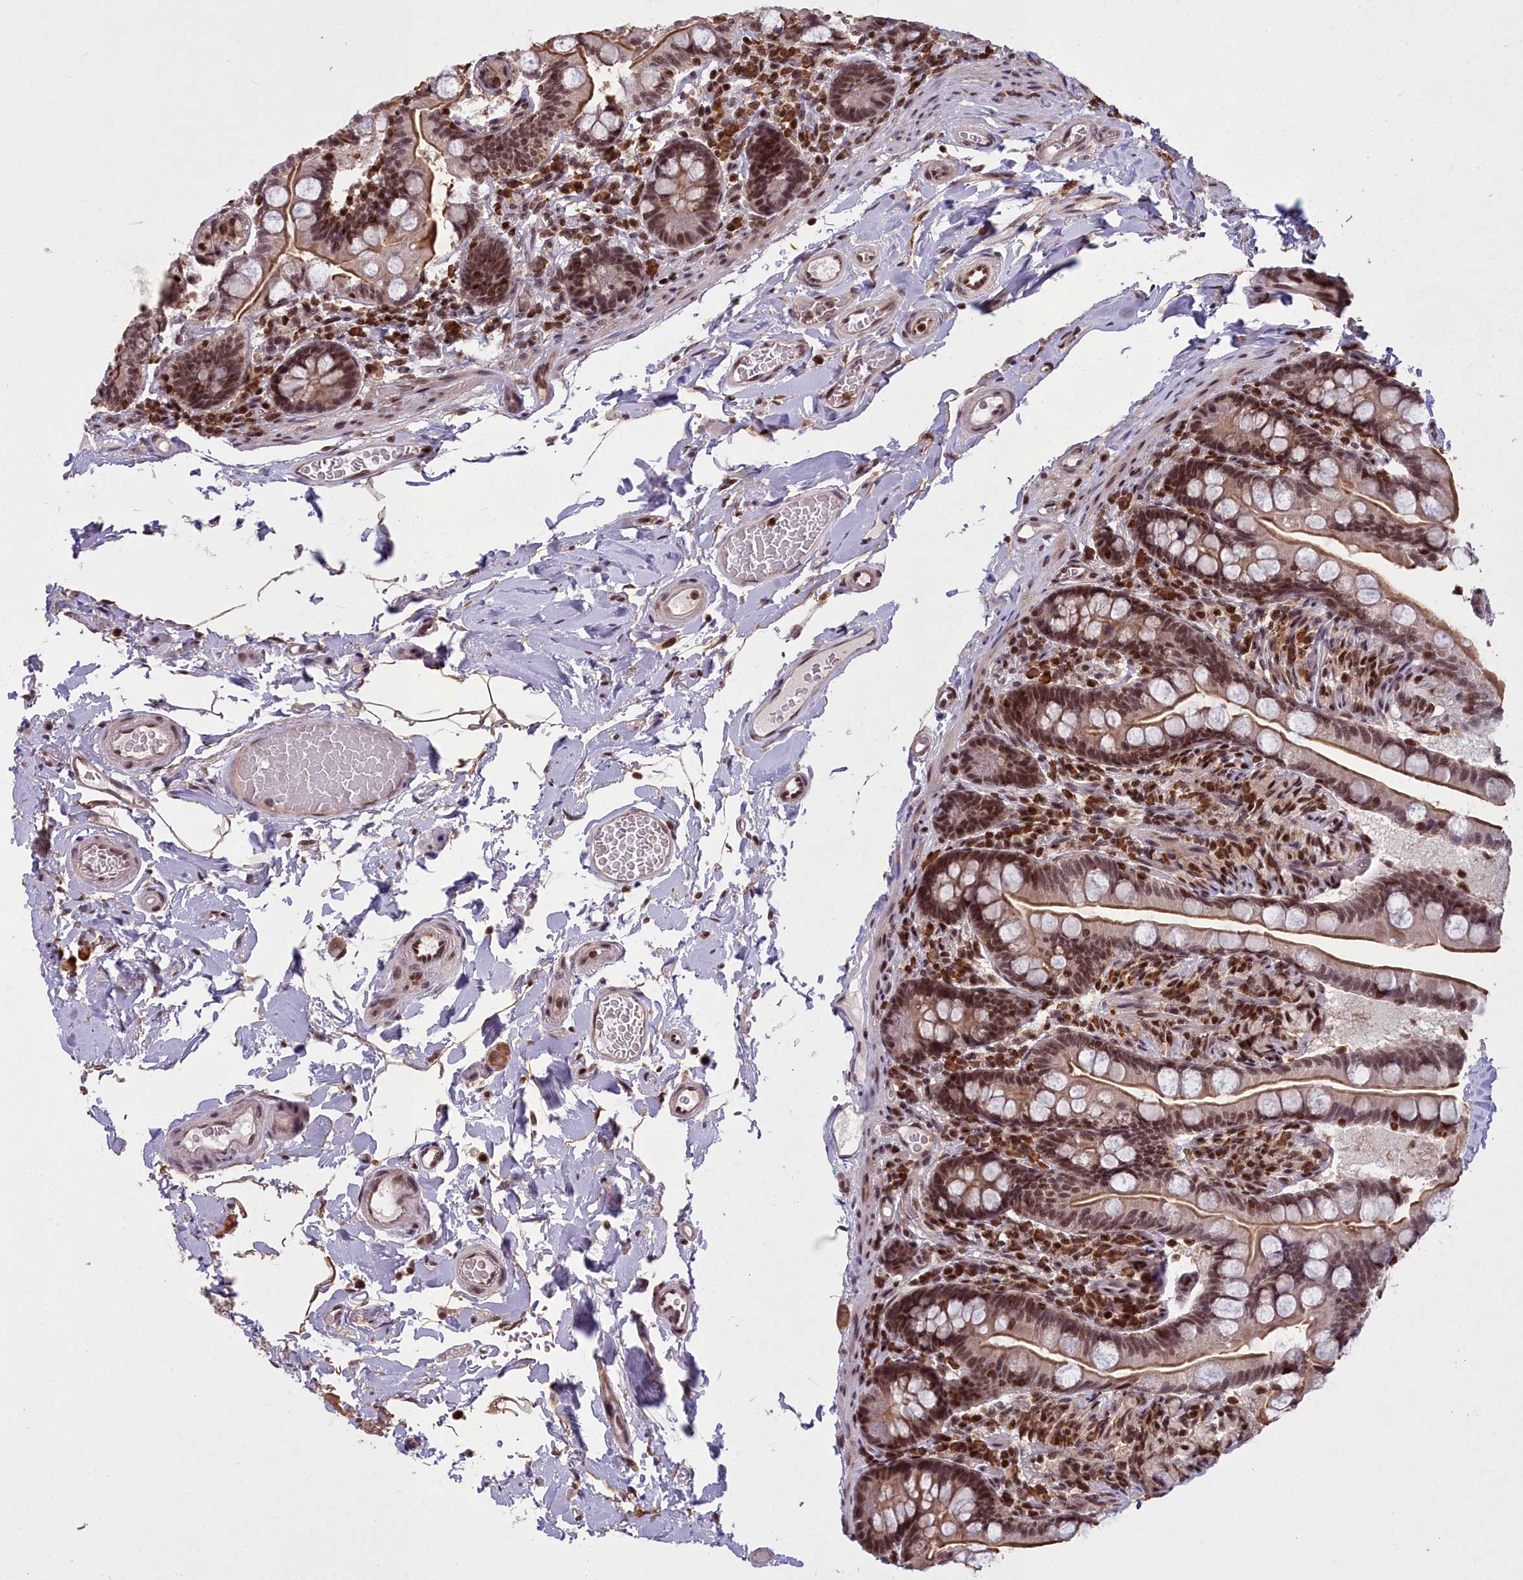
{"staining": {"intensity": "strong", "quantity": ">75%", "location": "cytoplasmic/membranous,nuclear"}, "tissue": "small intestine", "cell_type": "Glandular cells", "image_type": "normal", "snomed": [{"axis": "morphology", "description": "Normal tissue, NOS"}, {"axis": "topography", "description": "Small intestine"}], "caption": "This is an image of immunohistochemistry staining of benign small intestine, which shows strong expression in the cytoplasmic/membranous,nuclear of glandular cells.", "gene": "GMEB1", "patient": {"sex": "female", "age": 64}}